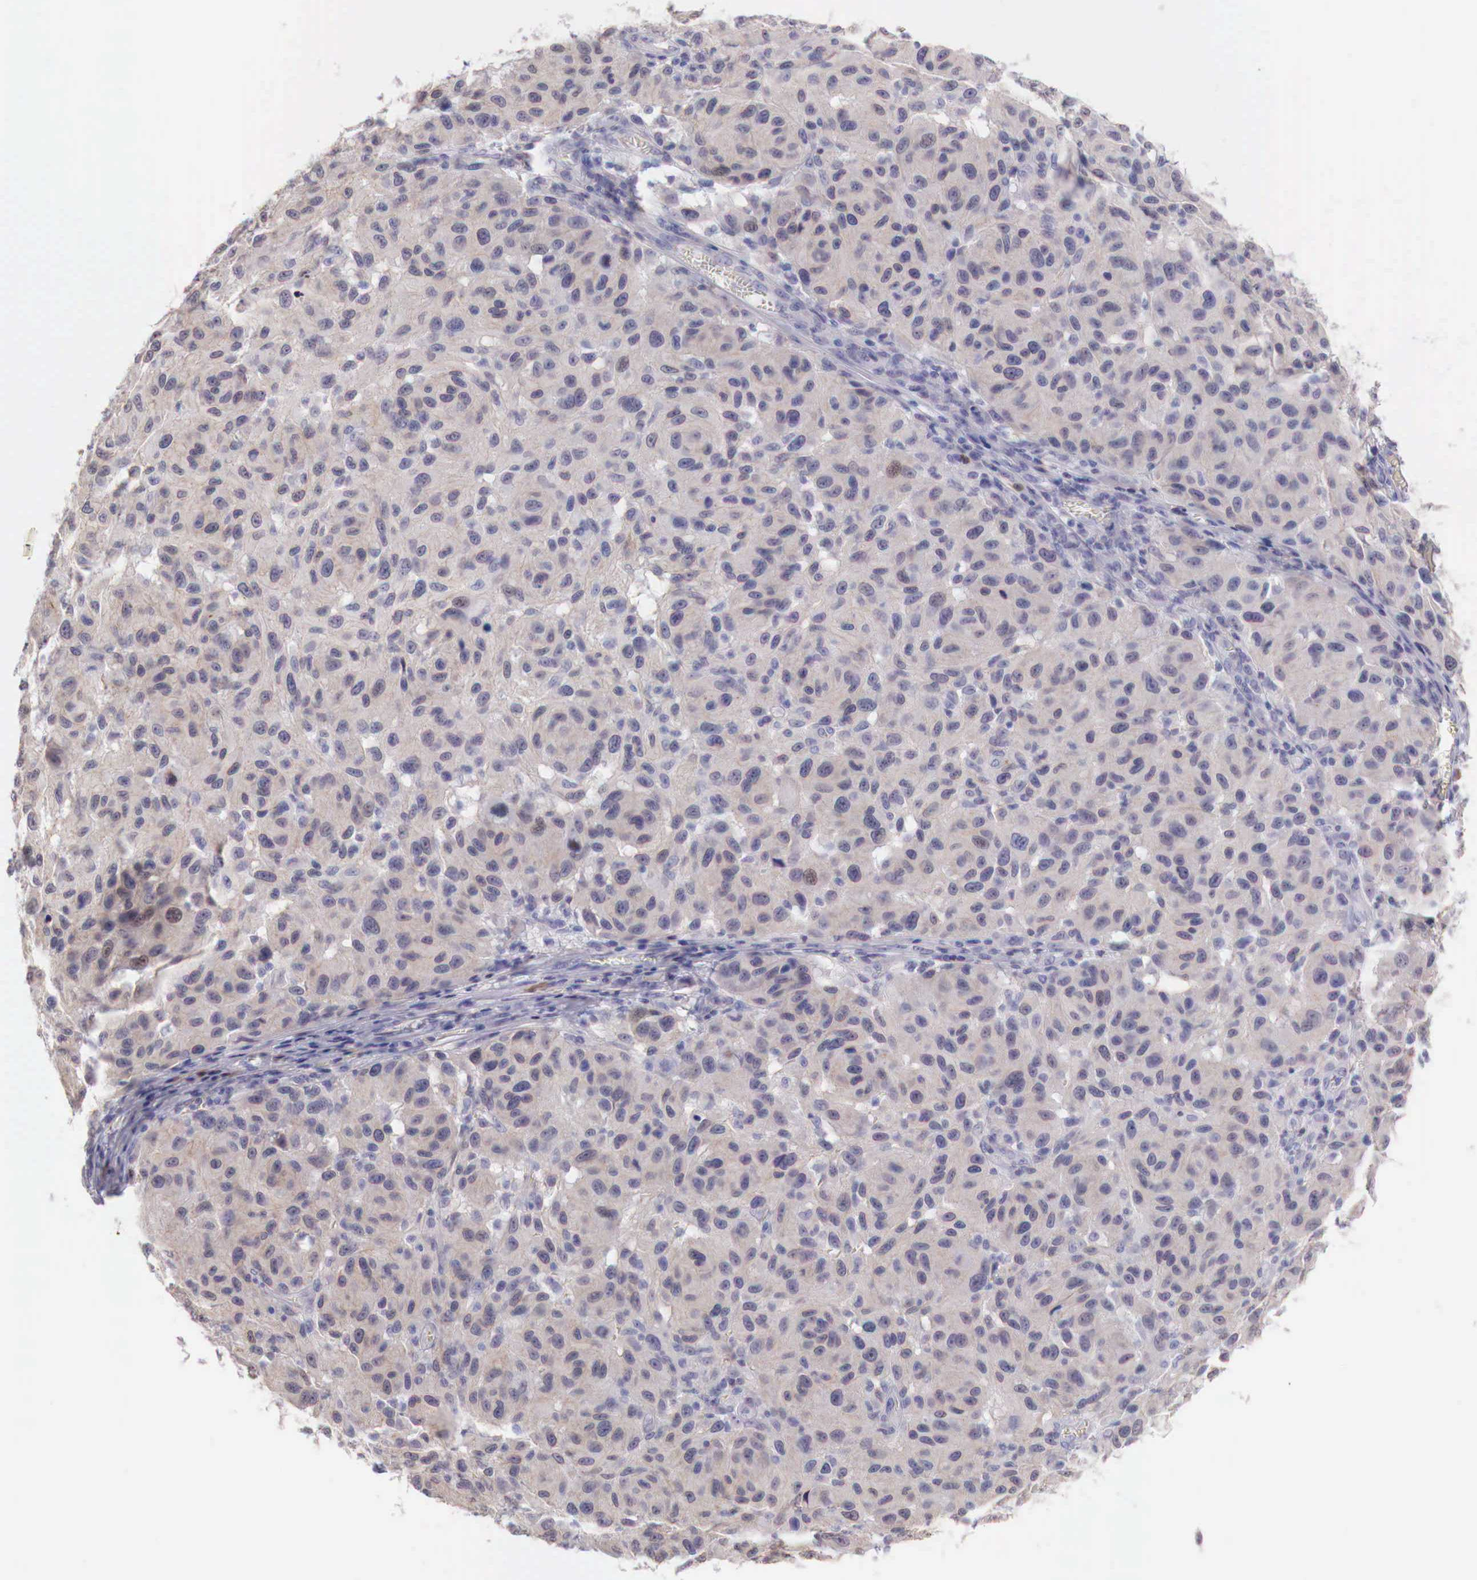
{"staining": {"intensity": "negative", "quantity": "none", "location": "none"}, "tissue": "melanoma", "cell_type": "Tumor cells", "image_type": "cancer", "snomed": [{"axis": "morphology", "description": "Malignant melanoma, NOS"}, {"axis": "topography", "description": "Skin"}], "caption": "An image of human malignant melanoma is negative for staining in tumor cells.", "gene": "XPNPEP2", "patient": {"sex": "female", "age": 77}}